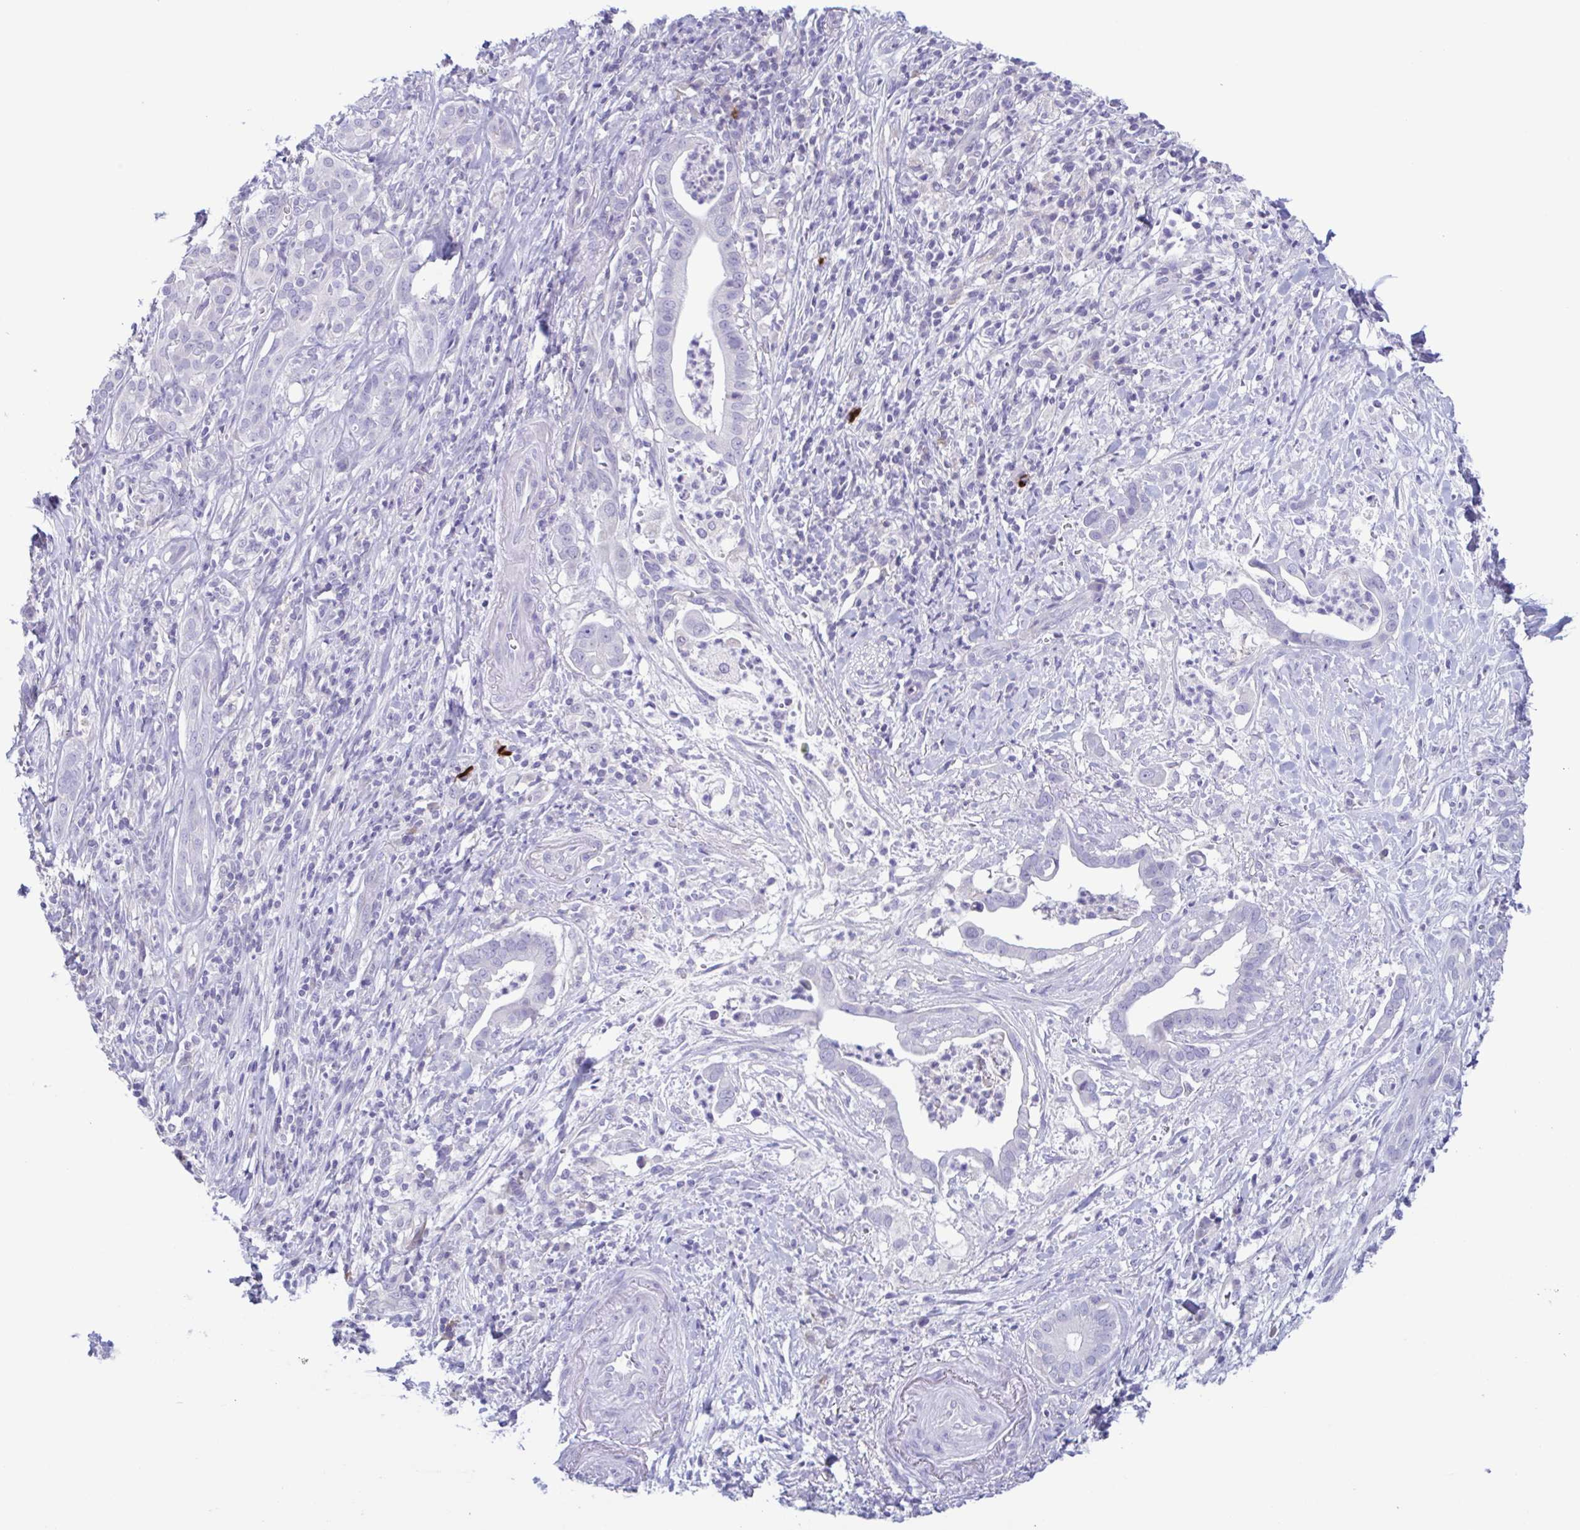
{"staining": {"intensity": "negative", "quantity": "none", "location": "none"}, "tissue": "pancreatic cancer", "cell_type": "Tumor cells", "image_type": "cancer", "snomed": [{"axis": "morphology", "description": "Adenocarcinoma, NOS"}, {"axis": "topography", "description": "Pancreas"}], "caption": "Immunohistochemistry of human adenocarcinoma (pancreatic) shows no expression in tumor cells. (Stains: DAB (3,3'-diaminobenzidine) immunohistochemistry (IHC) with hematoxylin counter stain, Microscopy: brightfield microscopy at high magnification).", "gene": "INAFM1", "patient": {"sex": "male", "age": 61}}